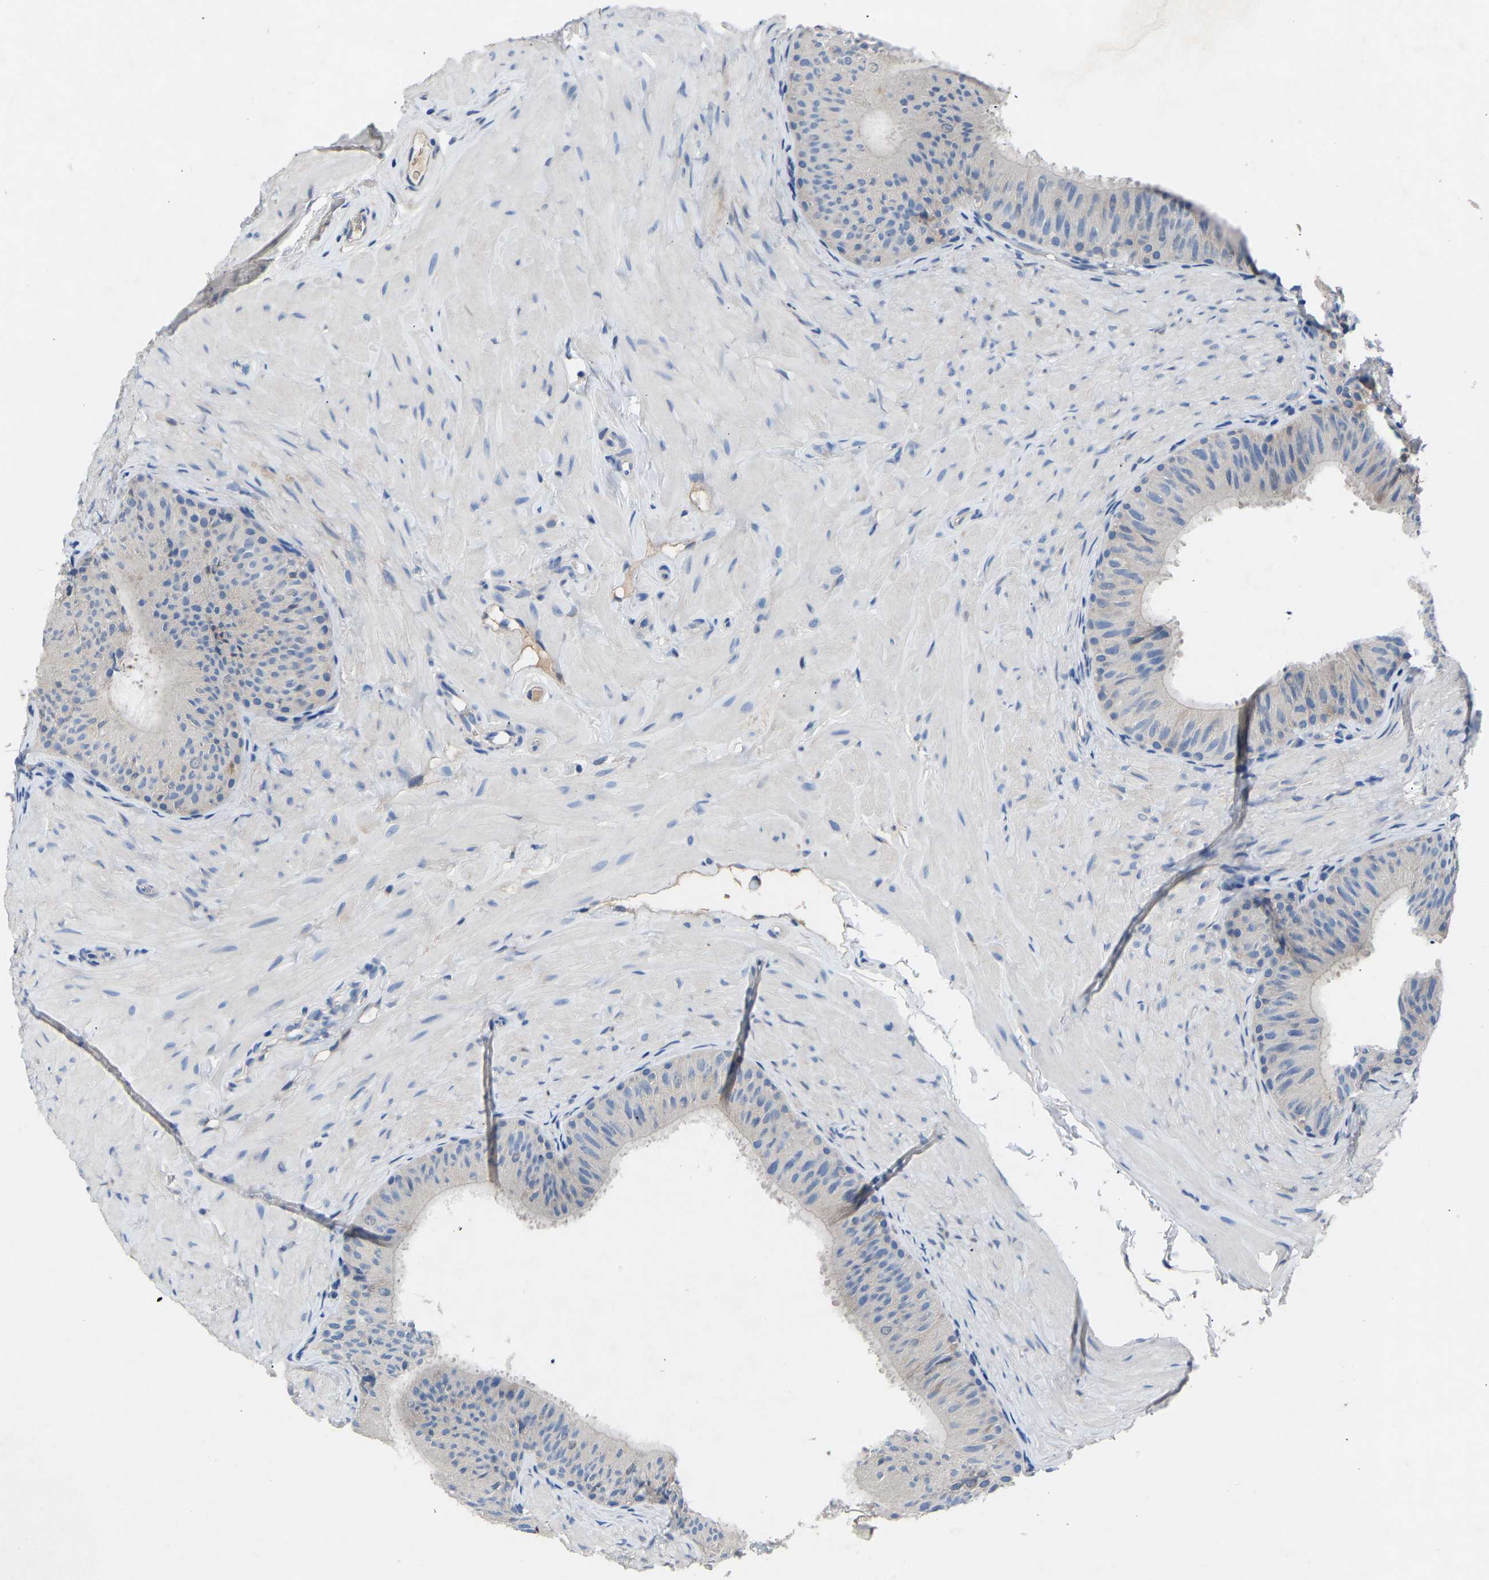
{"staining": {"intensity": "moderate", "quantity": "<25%", "location": "cytoplasmic/membranous"}, "tissue": "epididymis", "cell_type": "Glandular cells", "image_type": "normal", "snomed": [{"axis": "morphology", "description": "Normal tissue, NOS"}, {"axis": "topography", "description": "Epididymis"}], "caption": "Approximately <25% of glandular cells in benign human epididymis demonstrate moderate cytoplasmic/membranous protein staining as visualized by brown immunohistochemical staining.", "gene": "RBP1", "patient": {"sex": "male", "age": 34}}